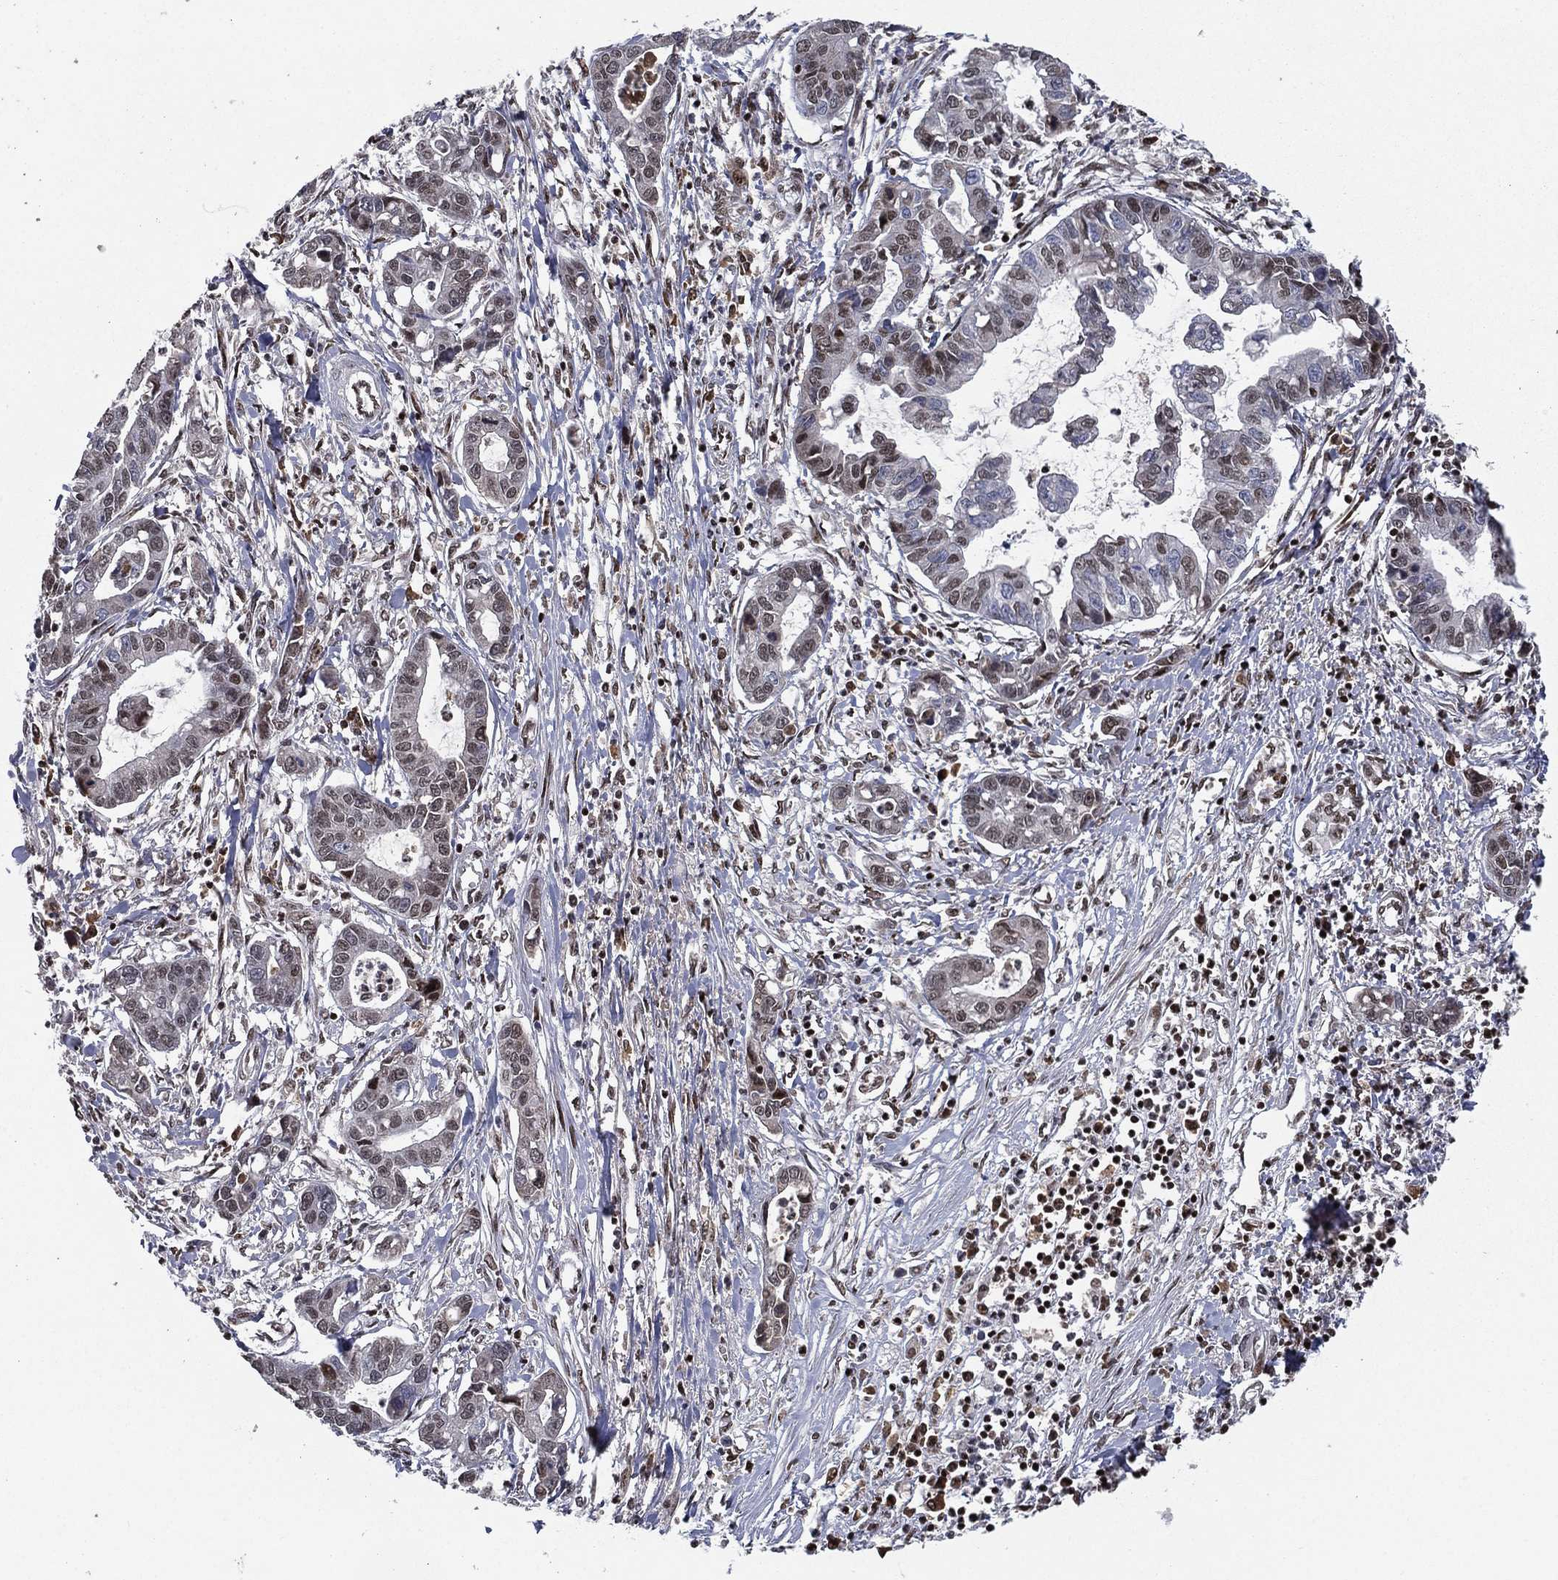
{"staining": {"intensity": "negative", "quantity": "none", "location": "none"}, "tissue": "liver cancer", "cell_type": "Tumor cells", "image_type": "cancer", "snomed": [{"axis": "morphology", "description": "Cholangiocarcinoma"}, {"axis": "topography", "description": "Liver"}], "caption": "Immunohistochemical staining of human cholangiocarcinoma (liver) shows no significant staining in tumor cells.", "gene": "RTF1", "patient": {"sex": "male", "age": 58}}